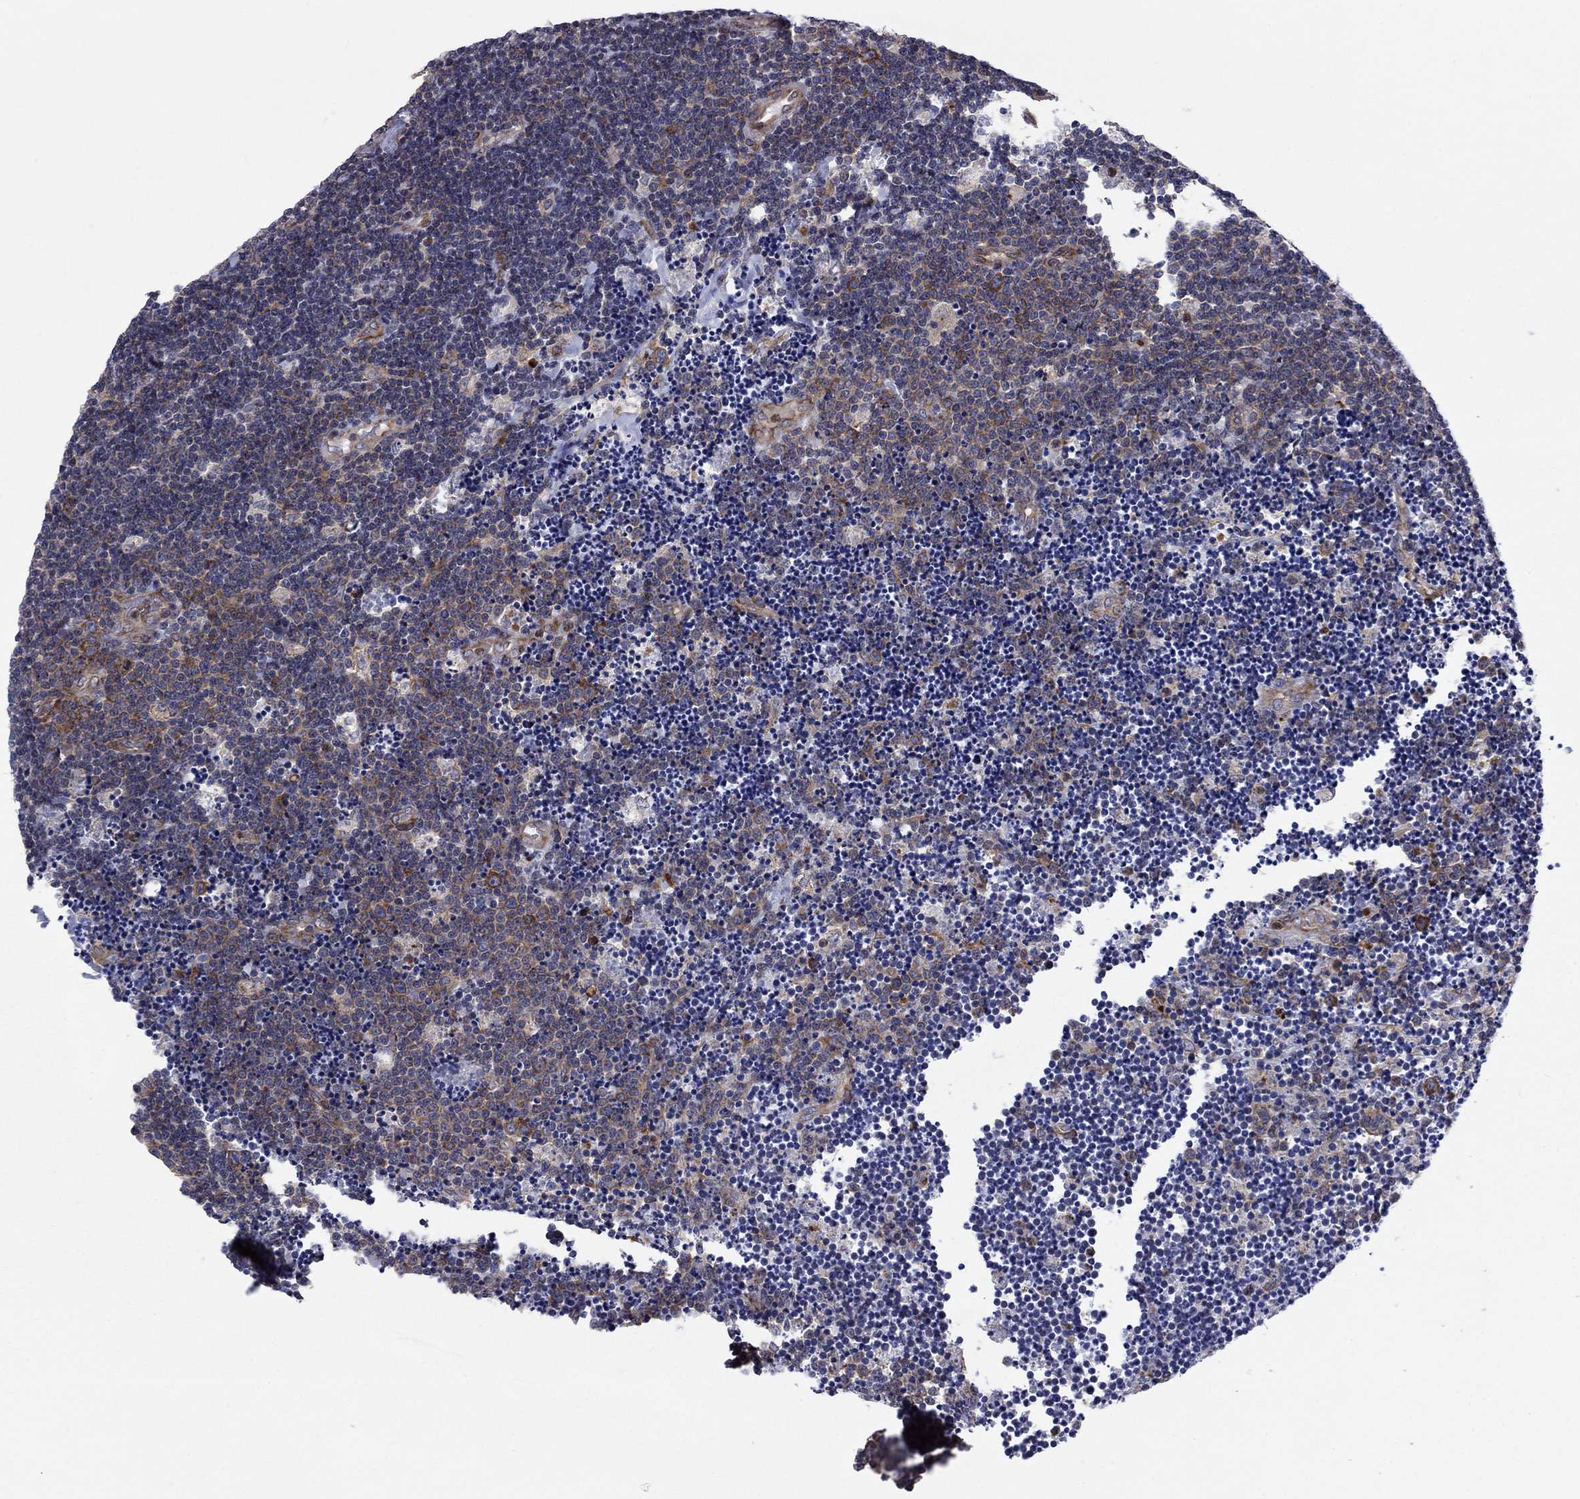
{"staining": {"intensity": "weak", "quantity": "25%-75%", "location": "cytoplasmic/membranous"}, "tissue": "lymphoma", "cell_type": "Tumor cells", "image_type": "cancer", "snomed": [{"axis": "morphology", "description": "Malignant lymphoma, non-Hodgkin's type, Low grade"}, {"axis": "topography", "description": "Brain"}], "caption": "Human lymphoma stained with a protein marker shows weak staining in tumor cells.", "gene": "GPR155", "patient": {"sex": "female", "age": 66}}